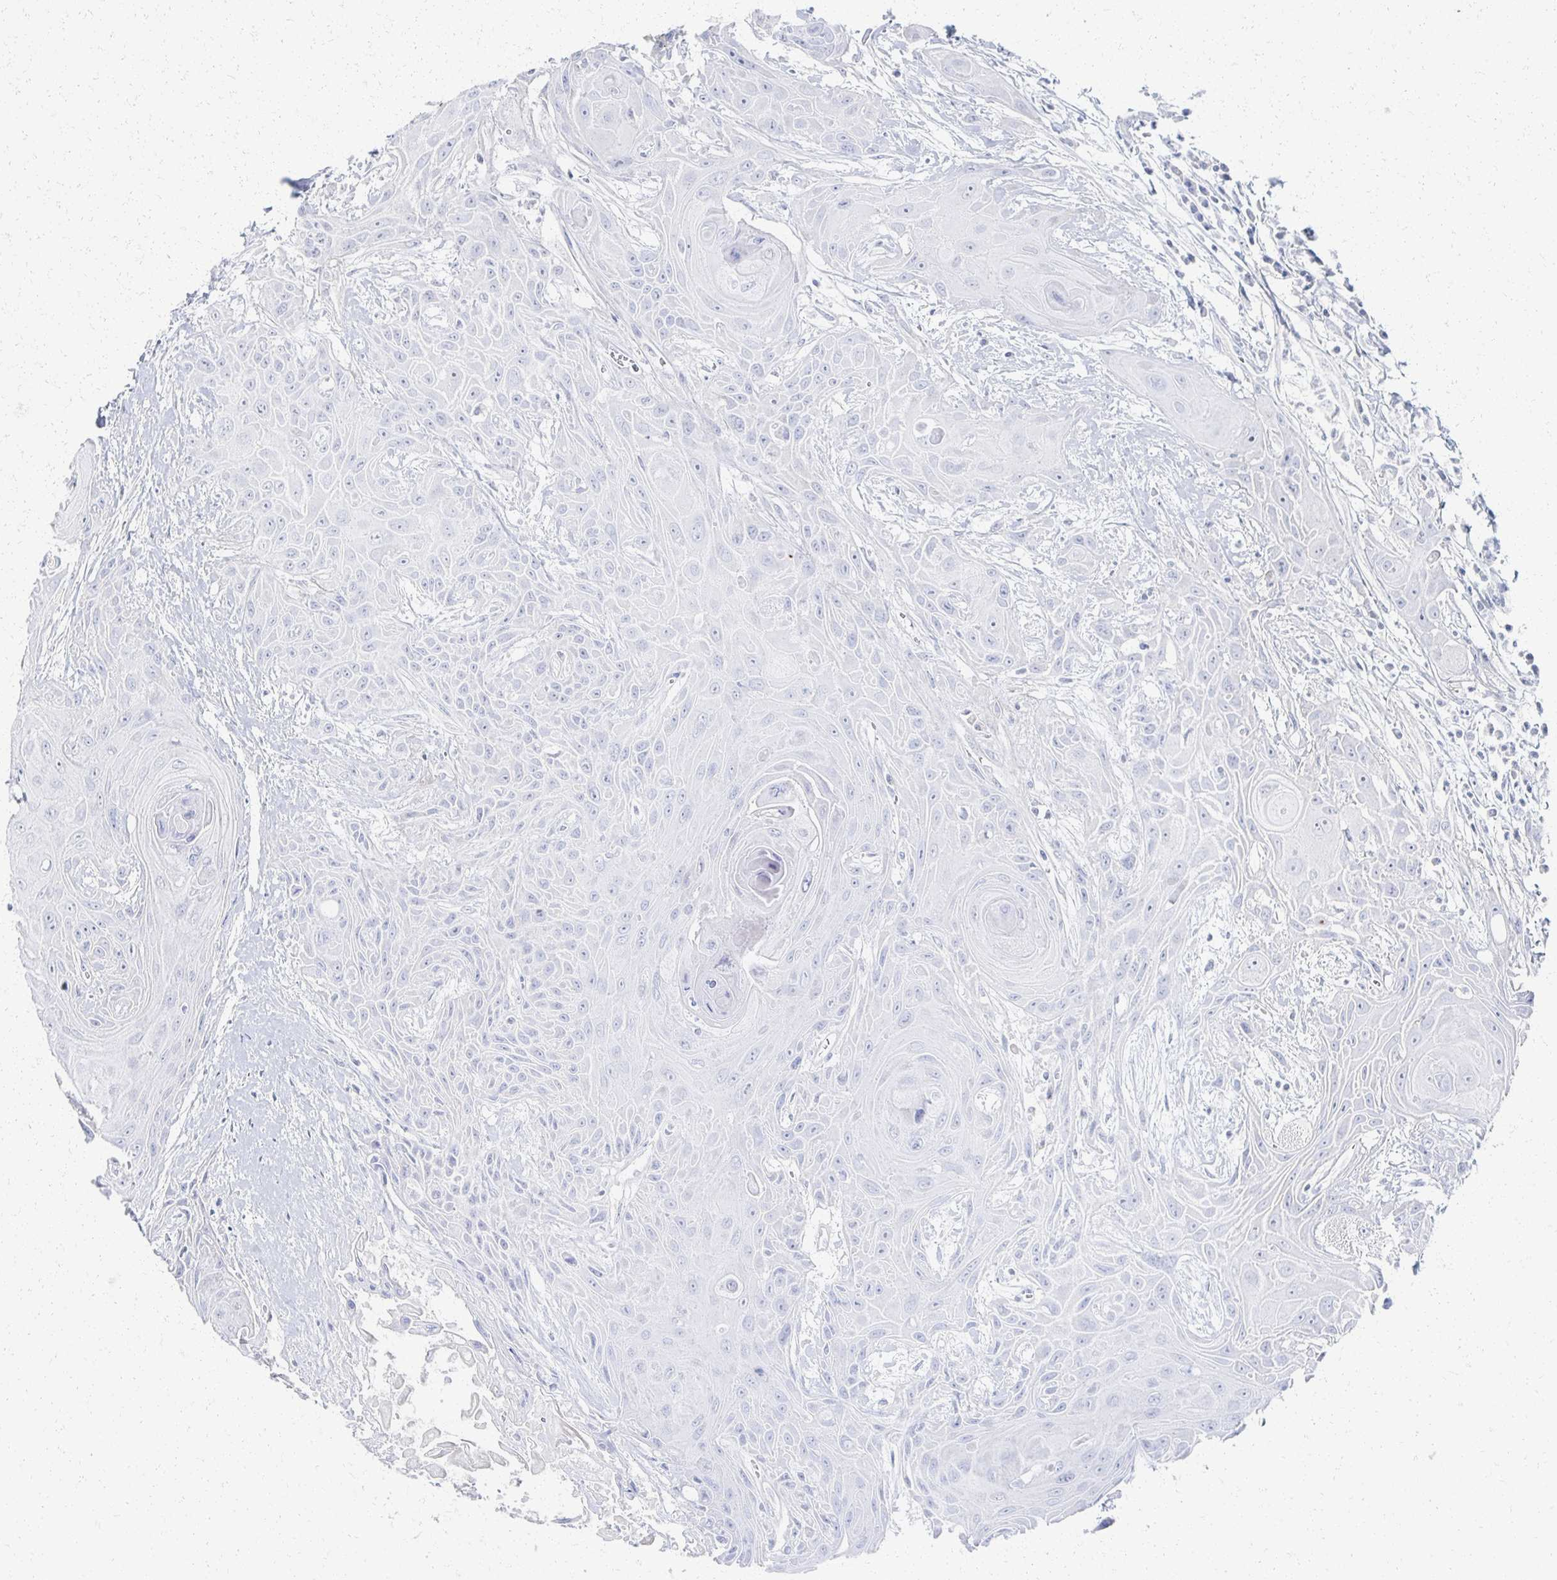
{"staining": {"intensity": "negative", "quantity": "none", "location": "none"}, "tissue": "head and neck cancer", "cell_type": "Tumor cells", "image_type": "cancer", "snomed": [{"axis": "morphology", "description": "Squamous cell carcinoma, NOS"}, {"axis": "topography", "description": "Head-Neck"}], "caption": "This is an immunohistochemistry (IHC) image of human squamous cell carcinoma (head and neck). There is no expression in tumor cells.", "gene": "PRR20A", "patient": {"sex": "female", "age": 73}}